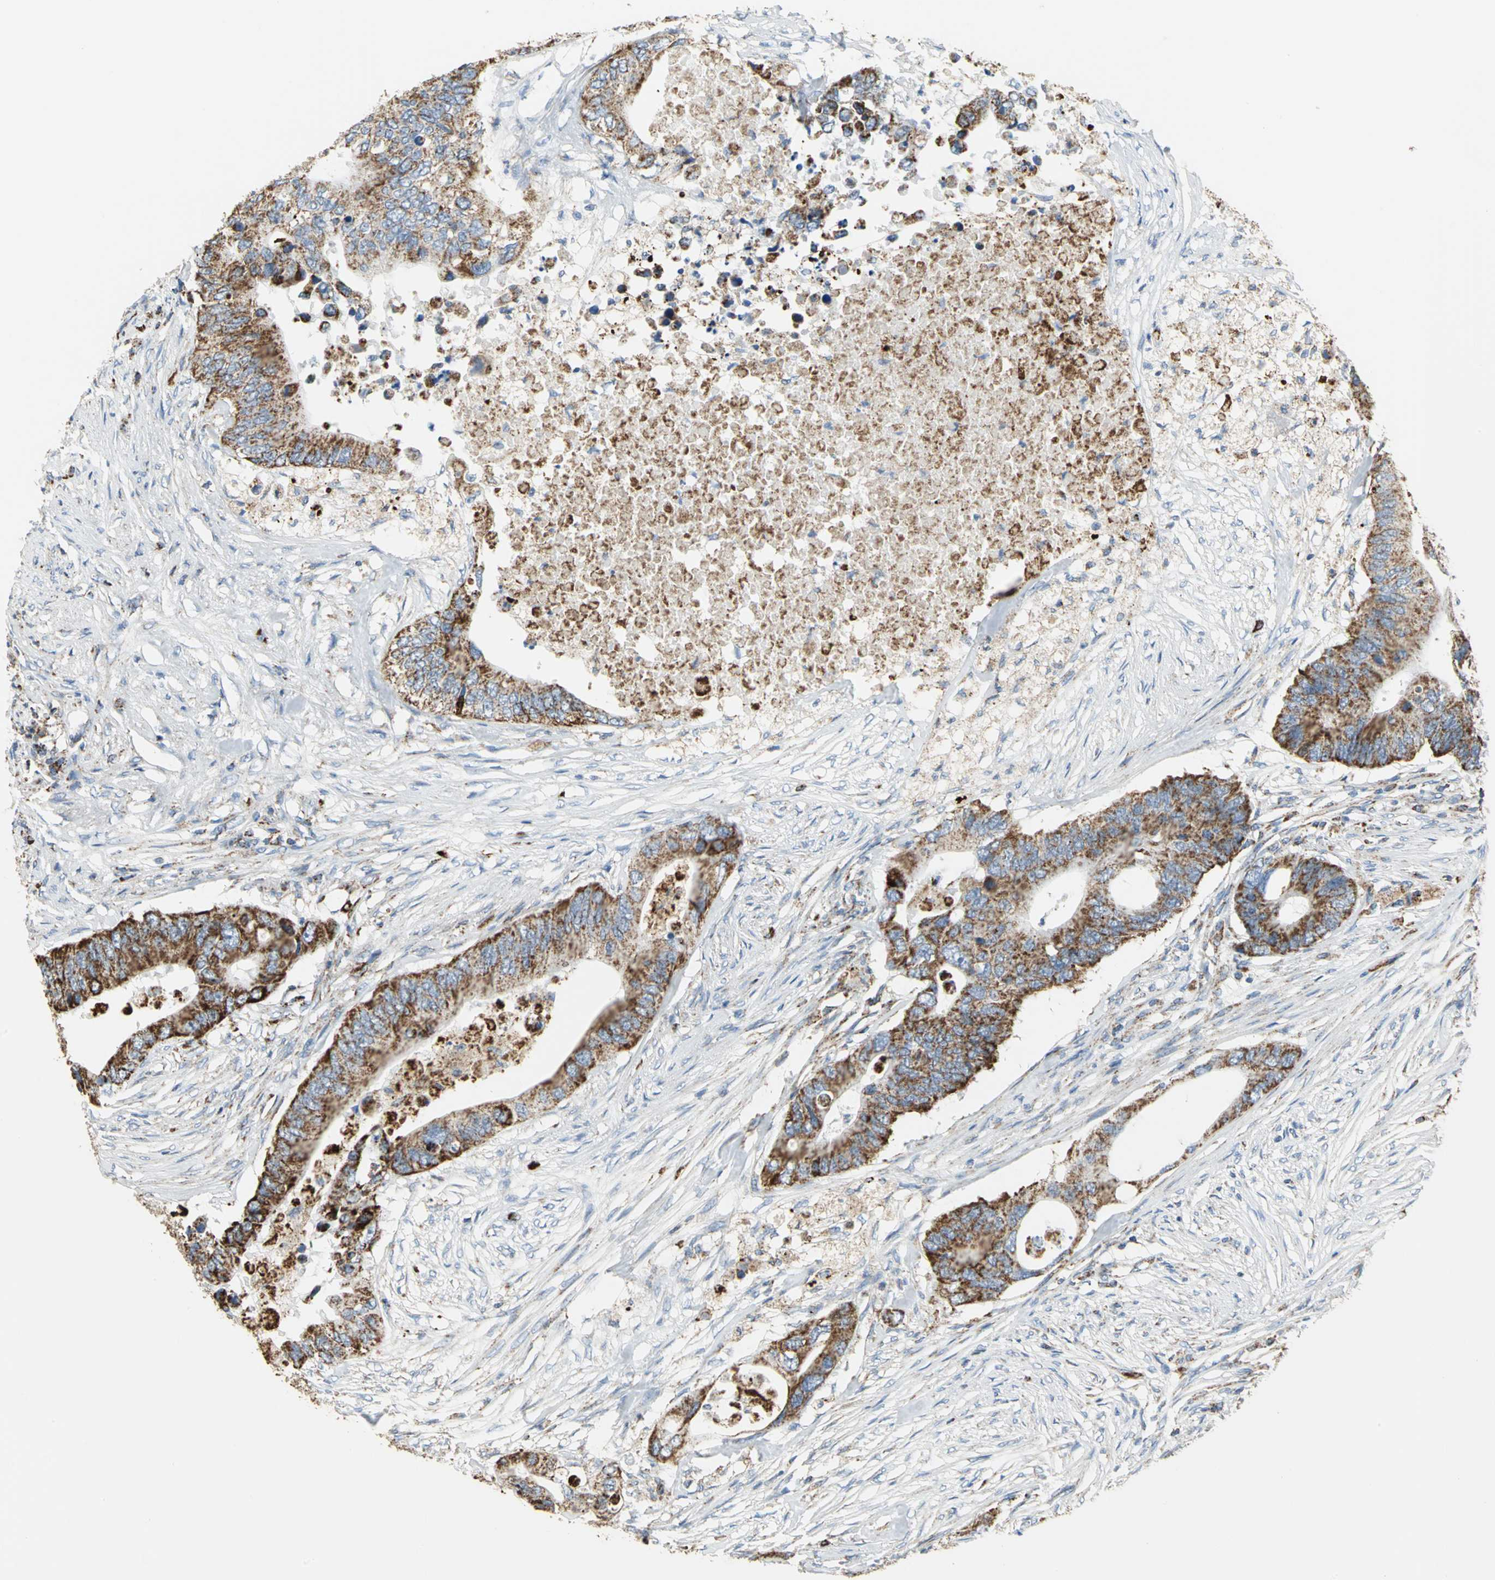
{"staining": {"intensity": "moderate", "quantity": "25%-75%", "location": "cytoplasmic/membranous"}, "tissue": "colorectal cancer", "cell_type": "Tumor cells", "image_type": "cancer", "snomed": [{"axis": "morphology", "description": "Adenocarcinoma, NOS"}, {"axis": "topography", "description": "Colon"}], "caption": "Immunohistochemical staining of human adenocarcinoma (colorectal) shows medium levels of moderate cytoplasmic/membranous positivity in about 25%-75% of tumor cells.", "gene": "NTRK1", "patient": {"sex": "male", "age": 71}}